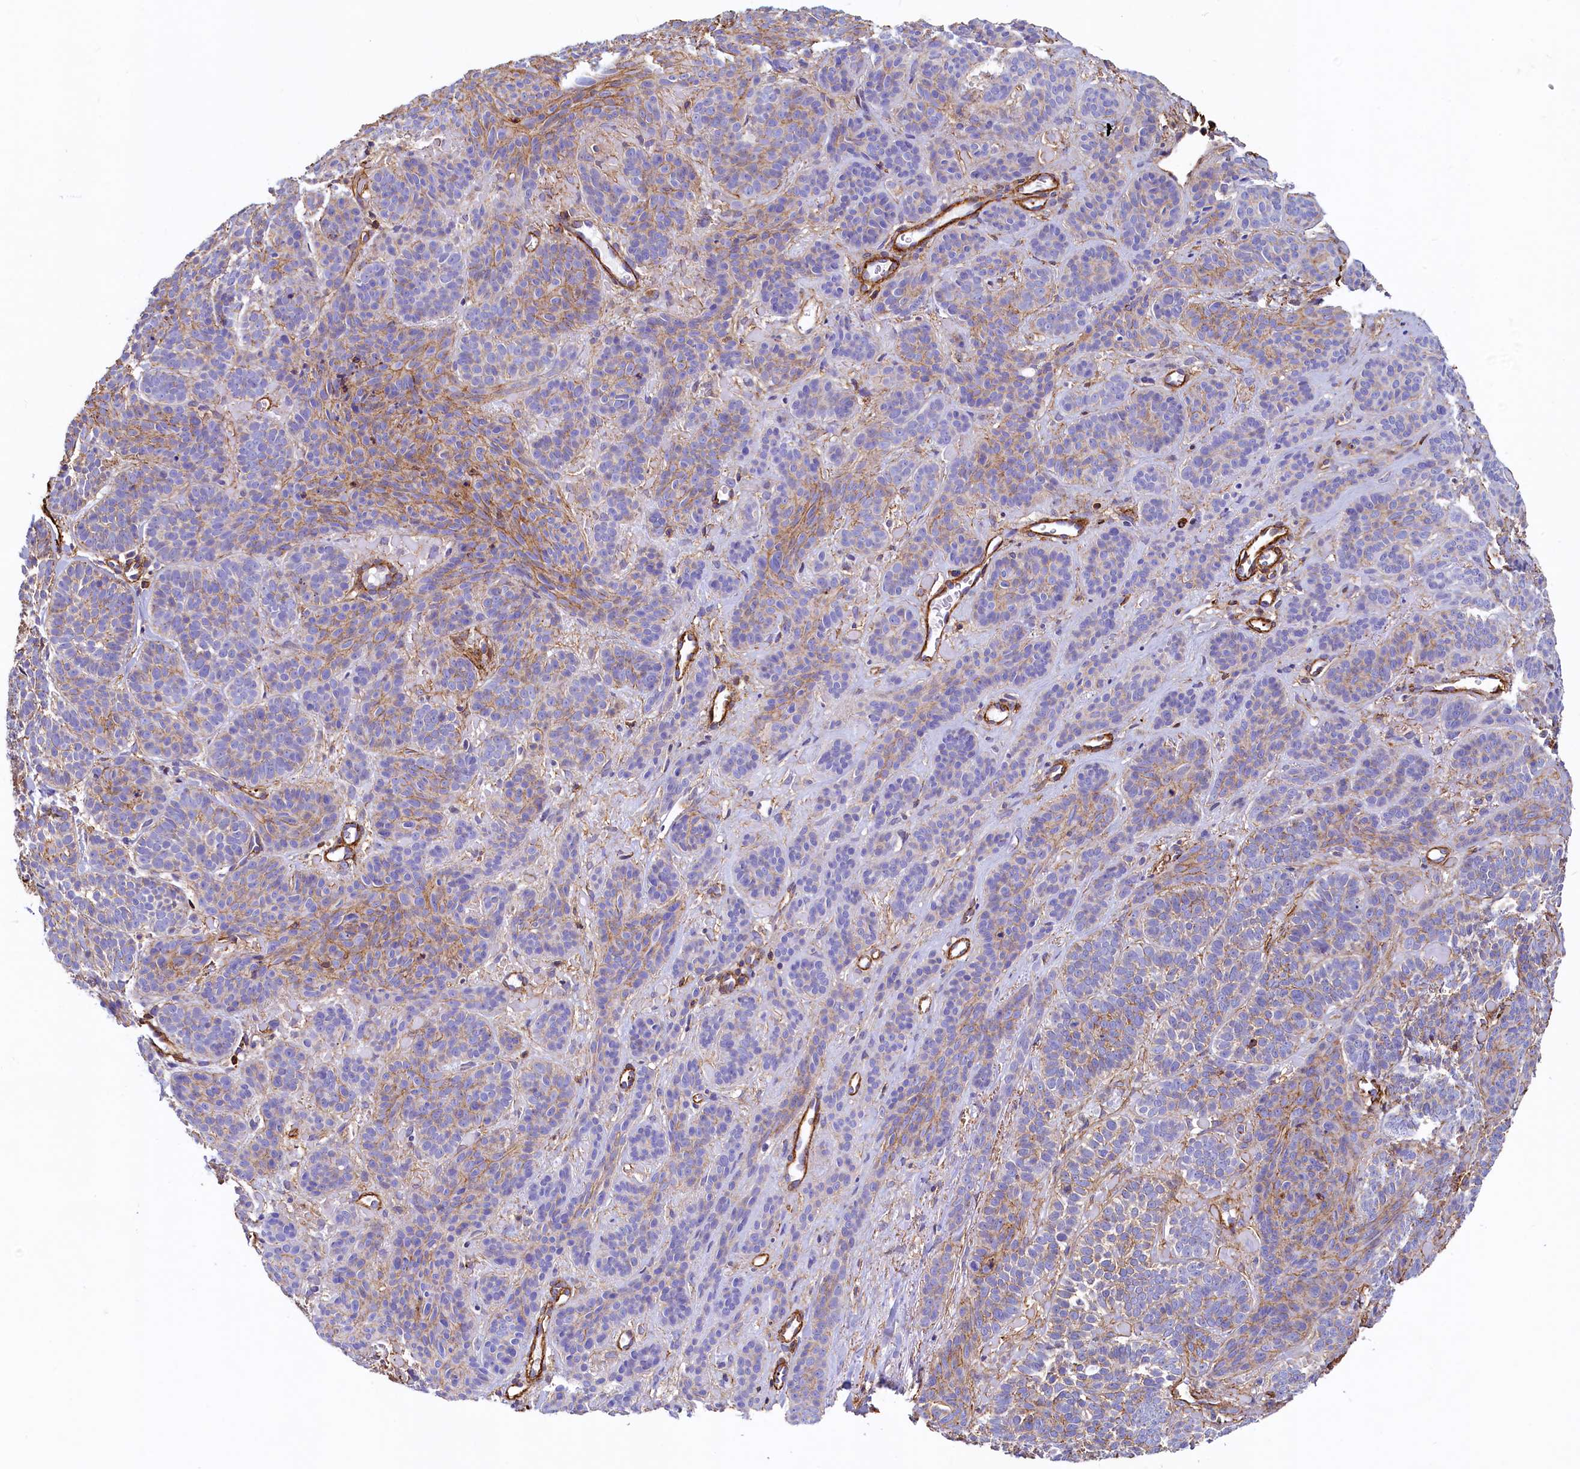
{"staining": {"intensity": "strong", "quantity": "25%-75%", "location": "cytoplasmic/membranous"}, "tissue": "skin cancer", "cell_type": "Tumor cells", "image_type": "cancer", "snomed": [{"axis": "morphology", "description": "Basal cell carcinoma"}, {"axis": "topography", "description": "Skin"}], "caption": "Brown immunohistochemical staining in skin cancer (basal cell carcinoma) shows strong cytoplasmic/membranous positivity in approximately 25%-75% of tumor cells.", "gene": "THBS1", "patient": {"sex": "male", "age": 85}}